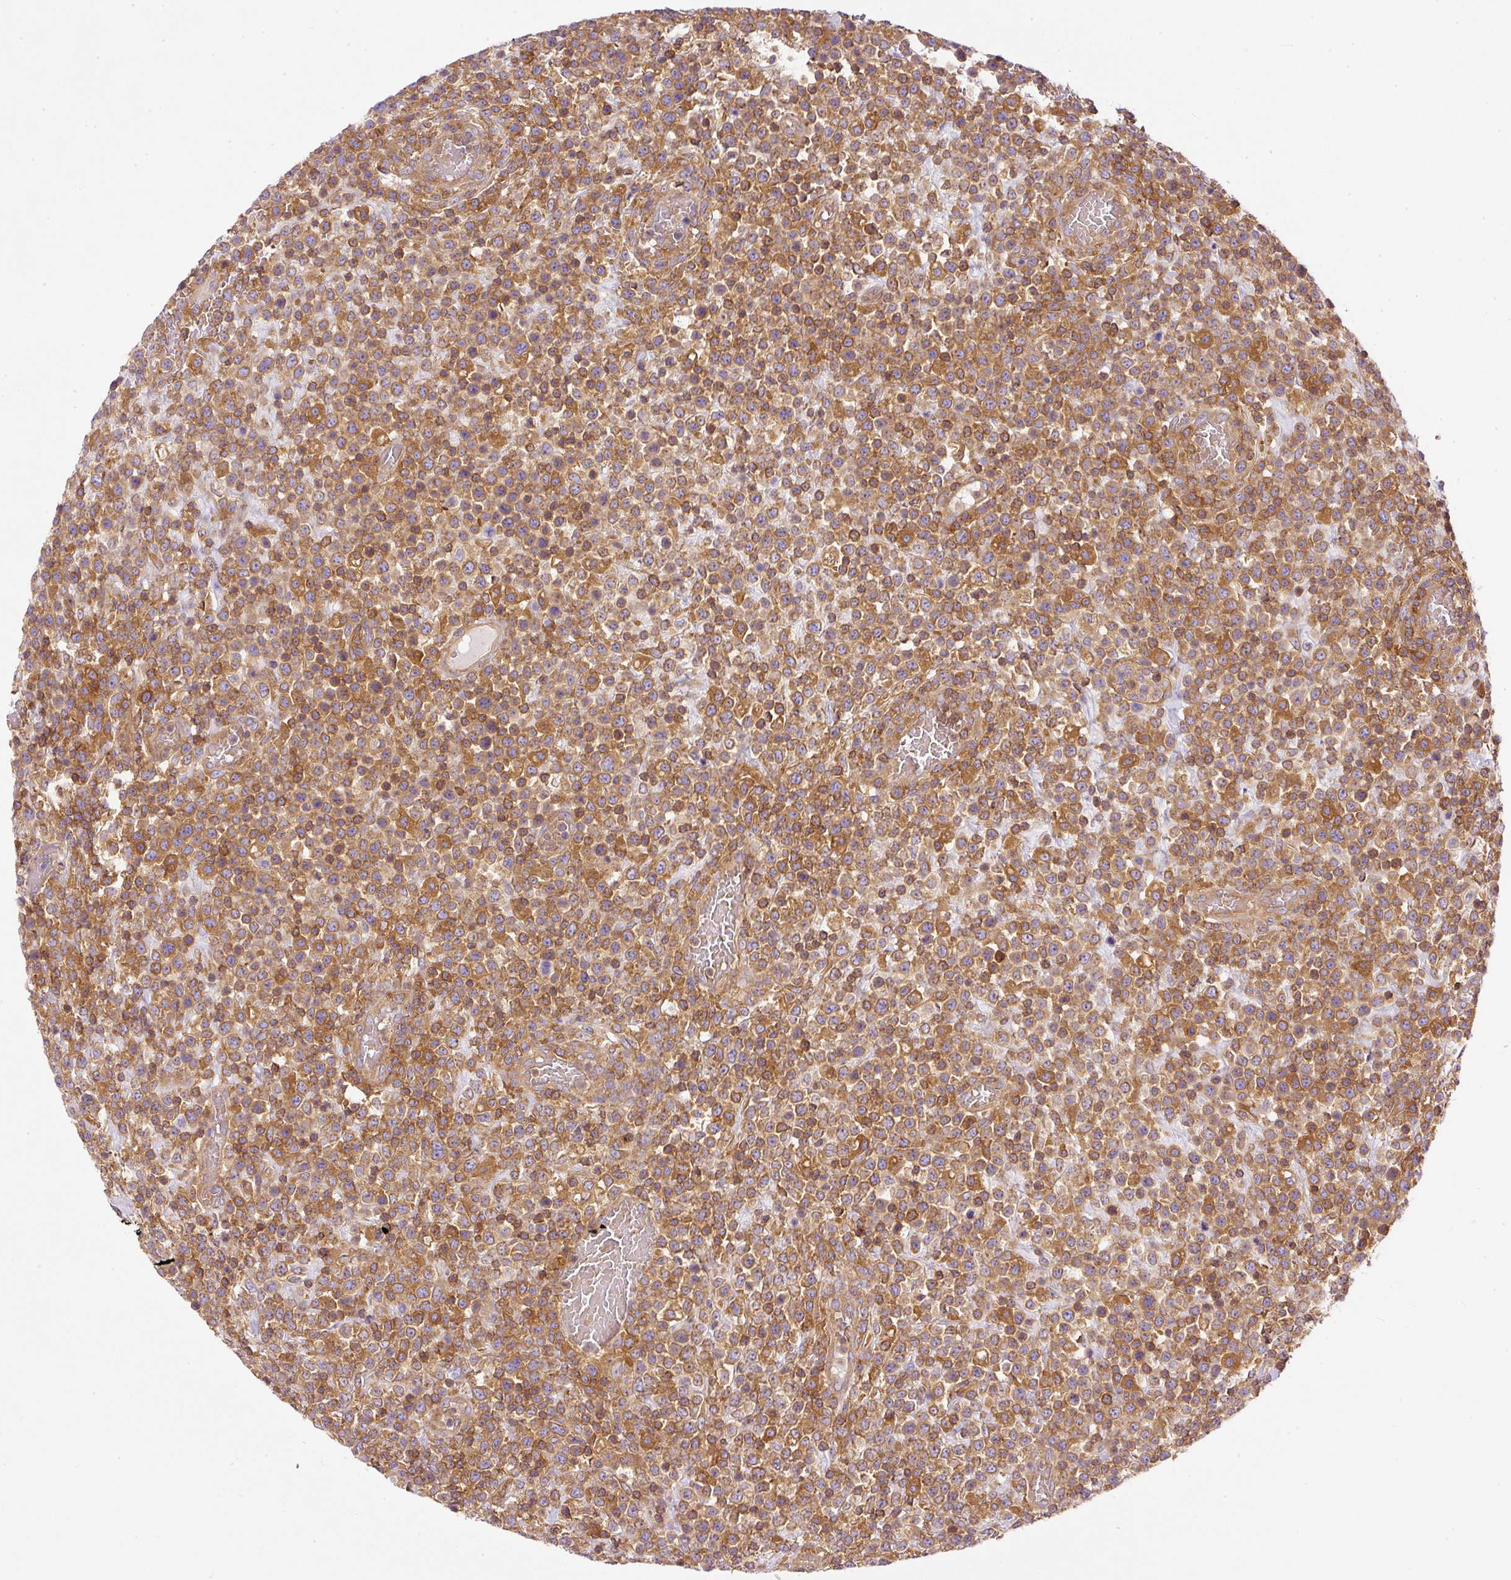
{"staining": {"intensity": "moderate", "quantity": ">75%", "location": "cytoplasmic/membranous"}, "tissue": "lymphoma", "cell_type": "Tumor cells", "image_type": "cancer", "snomed": [{"axis": "morphology", "description": "Malignant lymphoma, non-Hodgkin's type, High grade"}, {"axis": "topography", "description": "Colon"}], "caption": "High-magnification brightfield microscopy of lymphoma stained with DAB (3,3'-diaminobenzidine) (brown) and counterstained with hematoxylin (blue). tumor cells exhibit moderate cytoplasmic/membranous expression is identified in approximately>75% of cells. (IHC, brightfield microscopy, high magnification).", "gene": "TBC1D2B", "patient": {"sex": "female", "age": 53}}